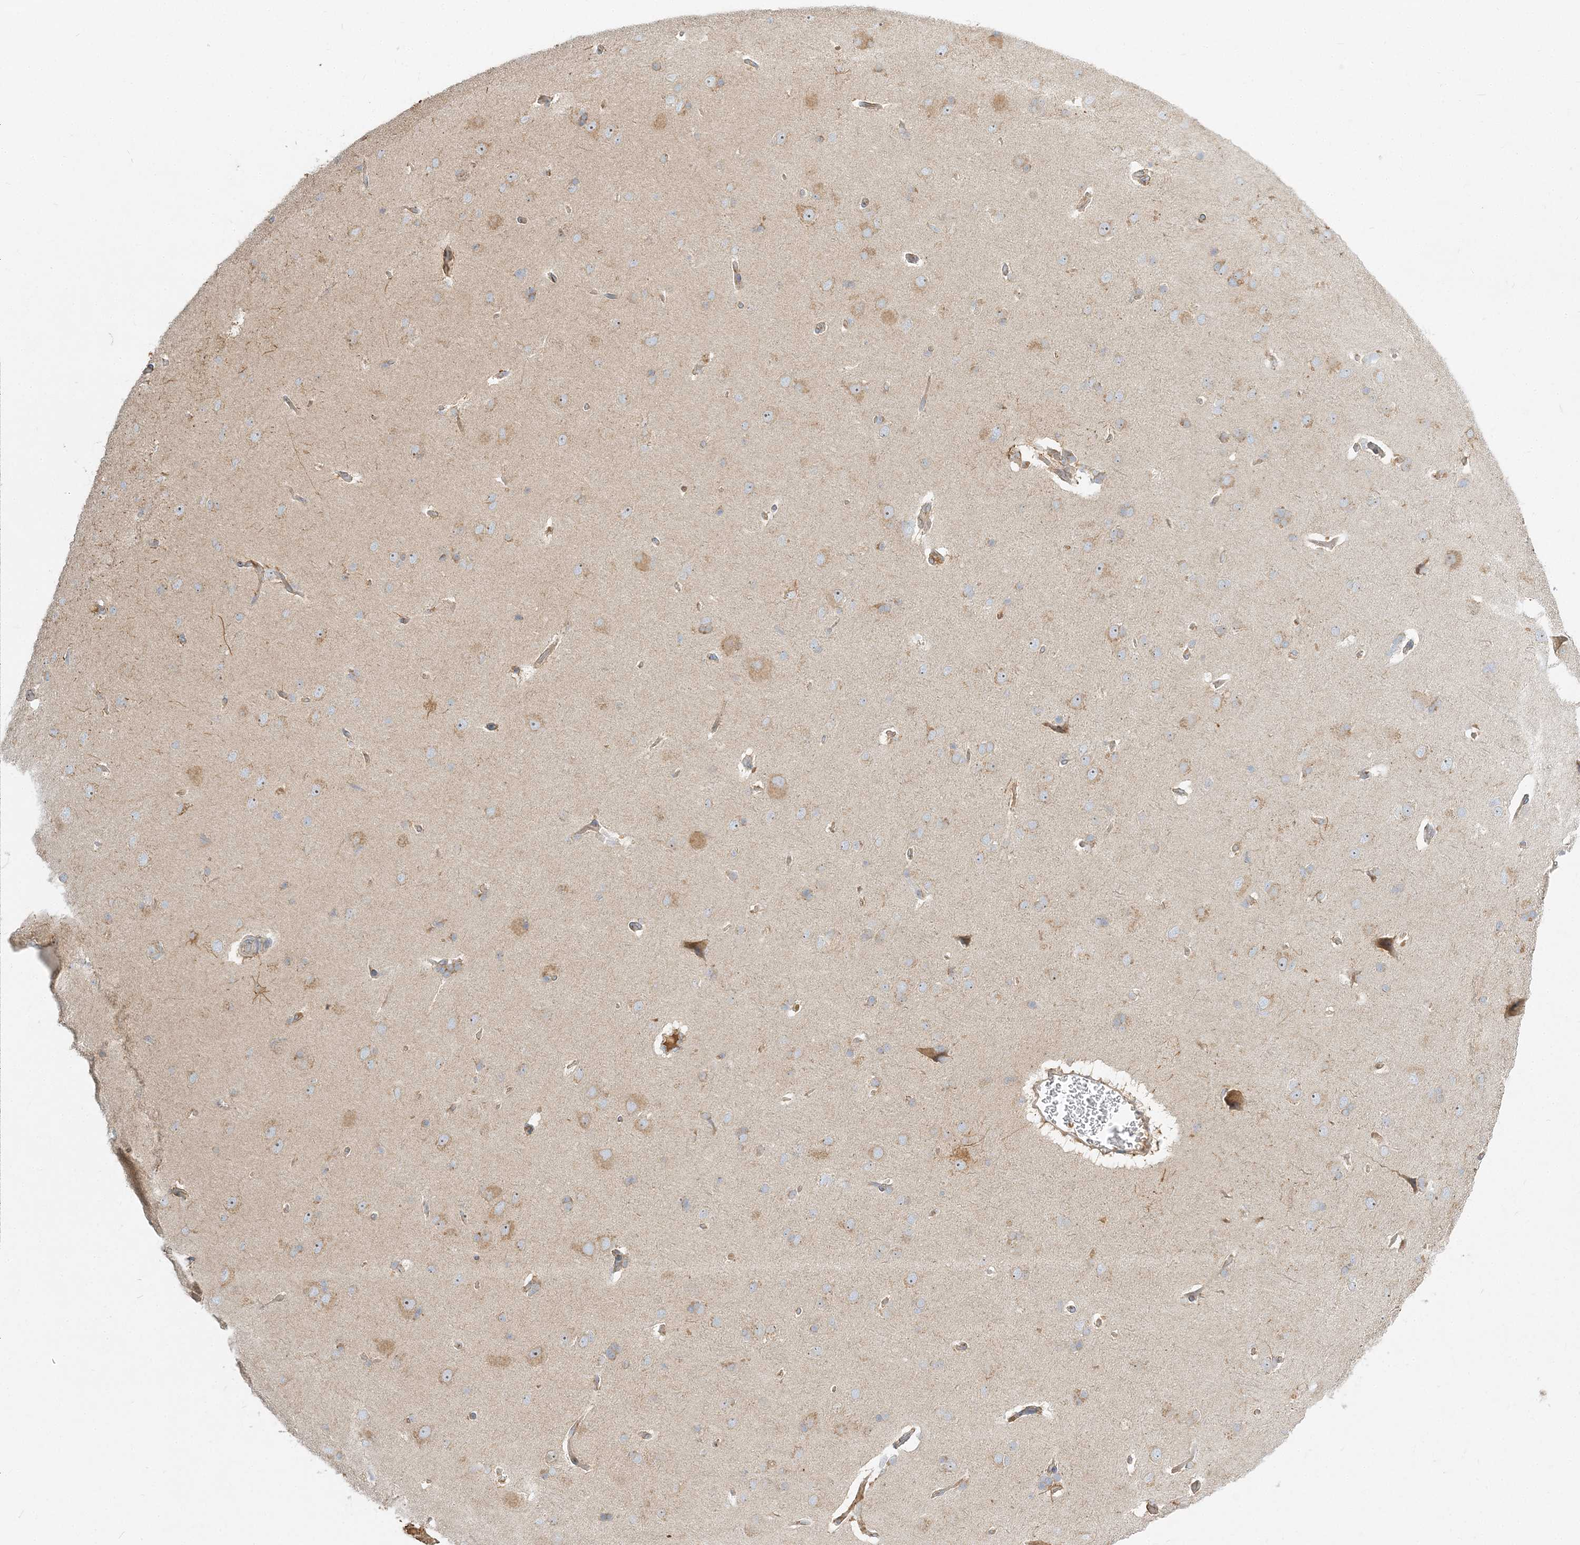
{"staining": {"intensity": "moderate", "quantity": "25%-75%", "location": "cytoplasmic/membranous"}, "tissue": "cerebral cortex", "cell_type": "Endothelial cells", "image_type": "normal", "snomed": [{"axis": "morphology", "description": "Normal tissue, NOS"}, {"axis": "topography", "description": "Cerebral cortex"}], "caption": "DAB immunohistochemical staining of unremarkable cerebral cortex displays moderate cytoplasmic/membranous protein expression in about 25%-75% of endothelial cells. The protein of interest is stained brown, and the nuclei are stained in blue (DAB (3,3'-diaminobenzidine) IHC with brightfield microscopy, high magnification).", "gene": "AP1AR", "patient": {"sex": "male", "age": 62}}